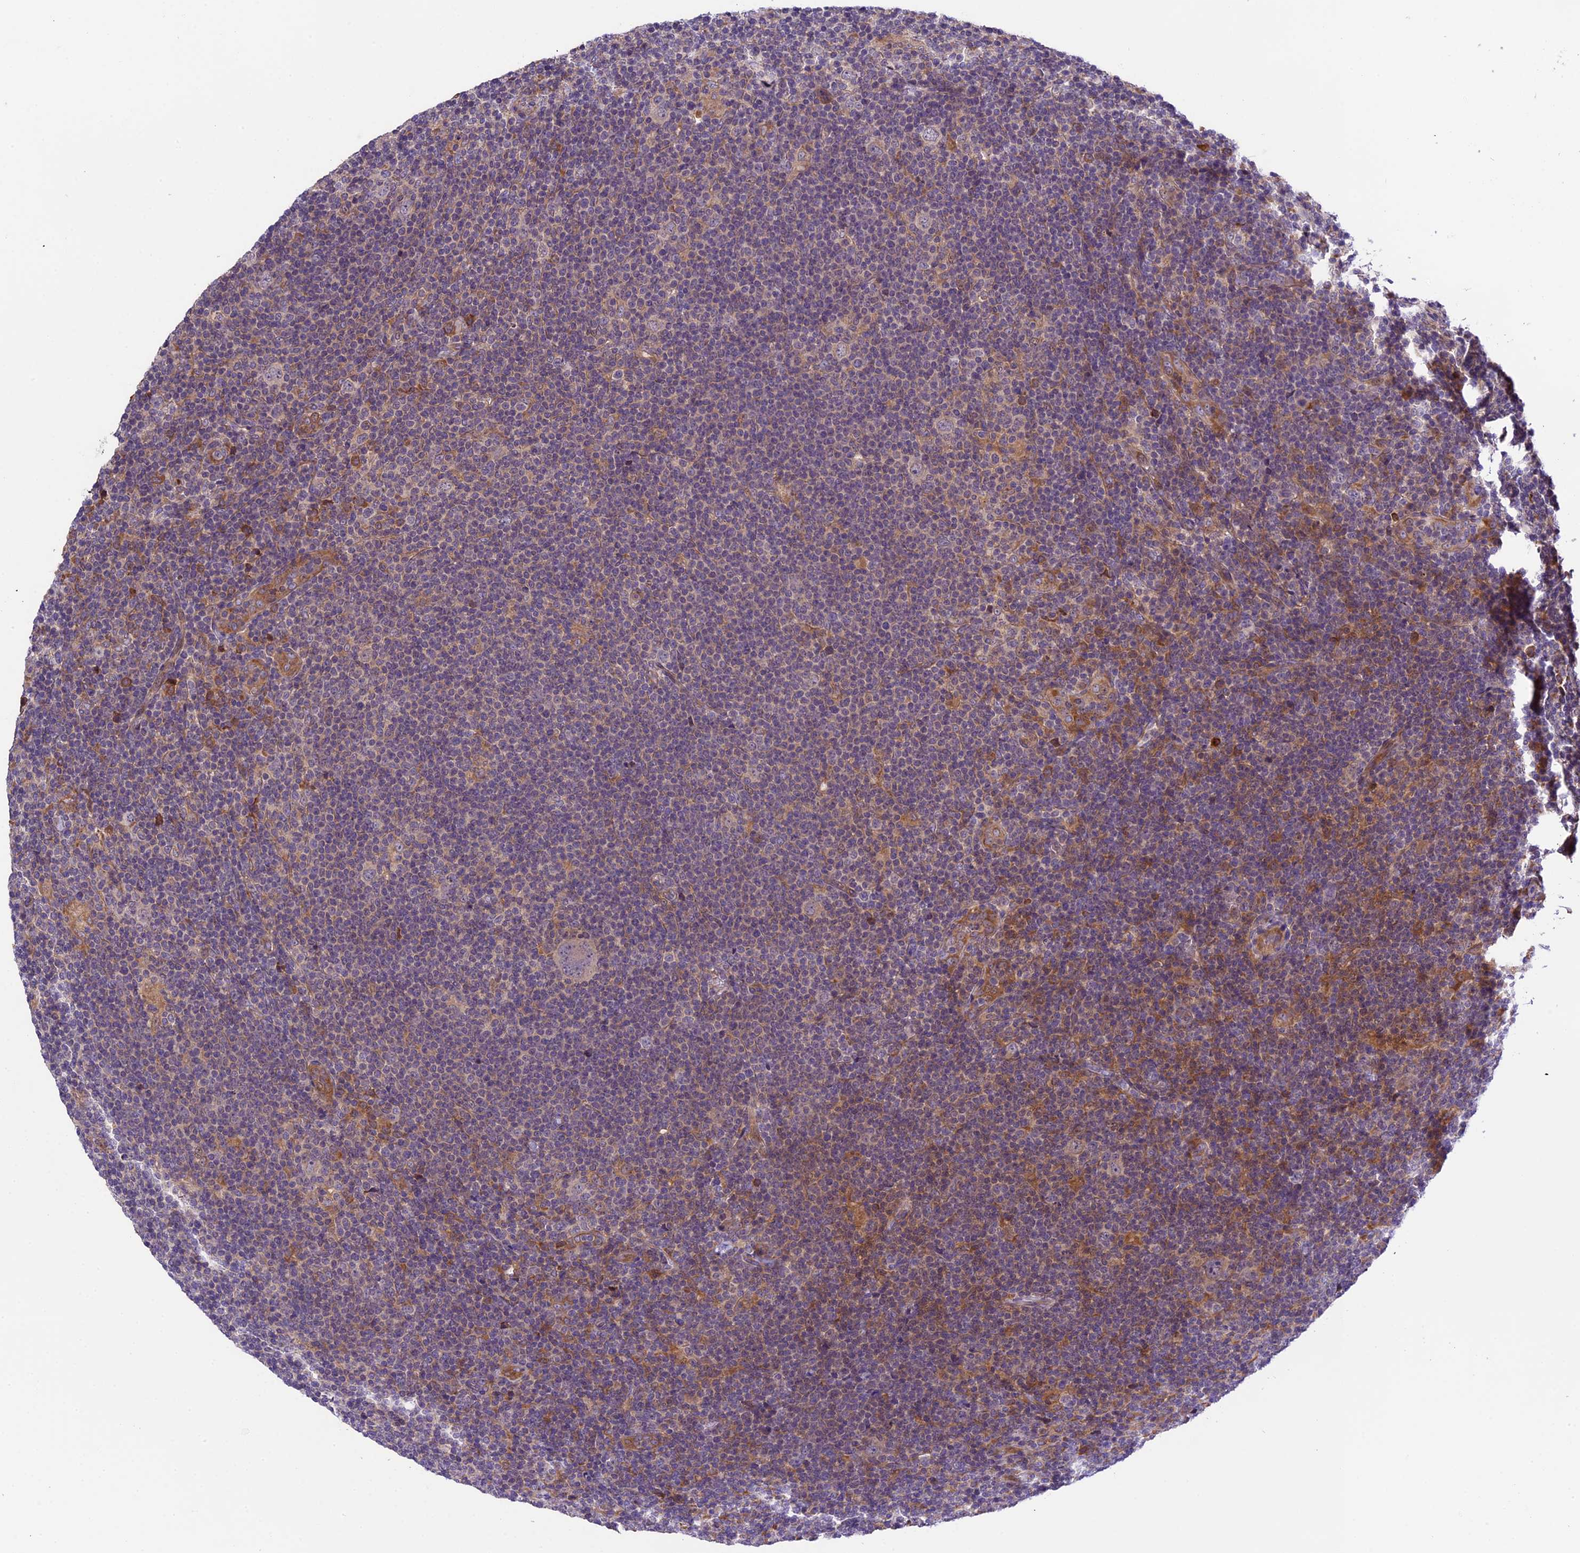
{"staining": {"intensity": "negative", "quantity": "none", "location": "none"}, "tissue": "lymphoma", "cell_type": "Tumor cells", "image_type": "cancer", "snomed": [{"axis": "morphology", "description": "Hodgkin's disease, NOS"}, {"axis": "topography", "description": "Lymph node"}], "caption": "A high-resolution image shows immunohistochemistry (IHC) staining of lymphoma, which reveals no significant staining in tumor cells.", "gene": "ABCC10", "patient": {"sex": "female", "age": 57}}